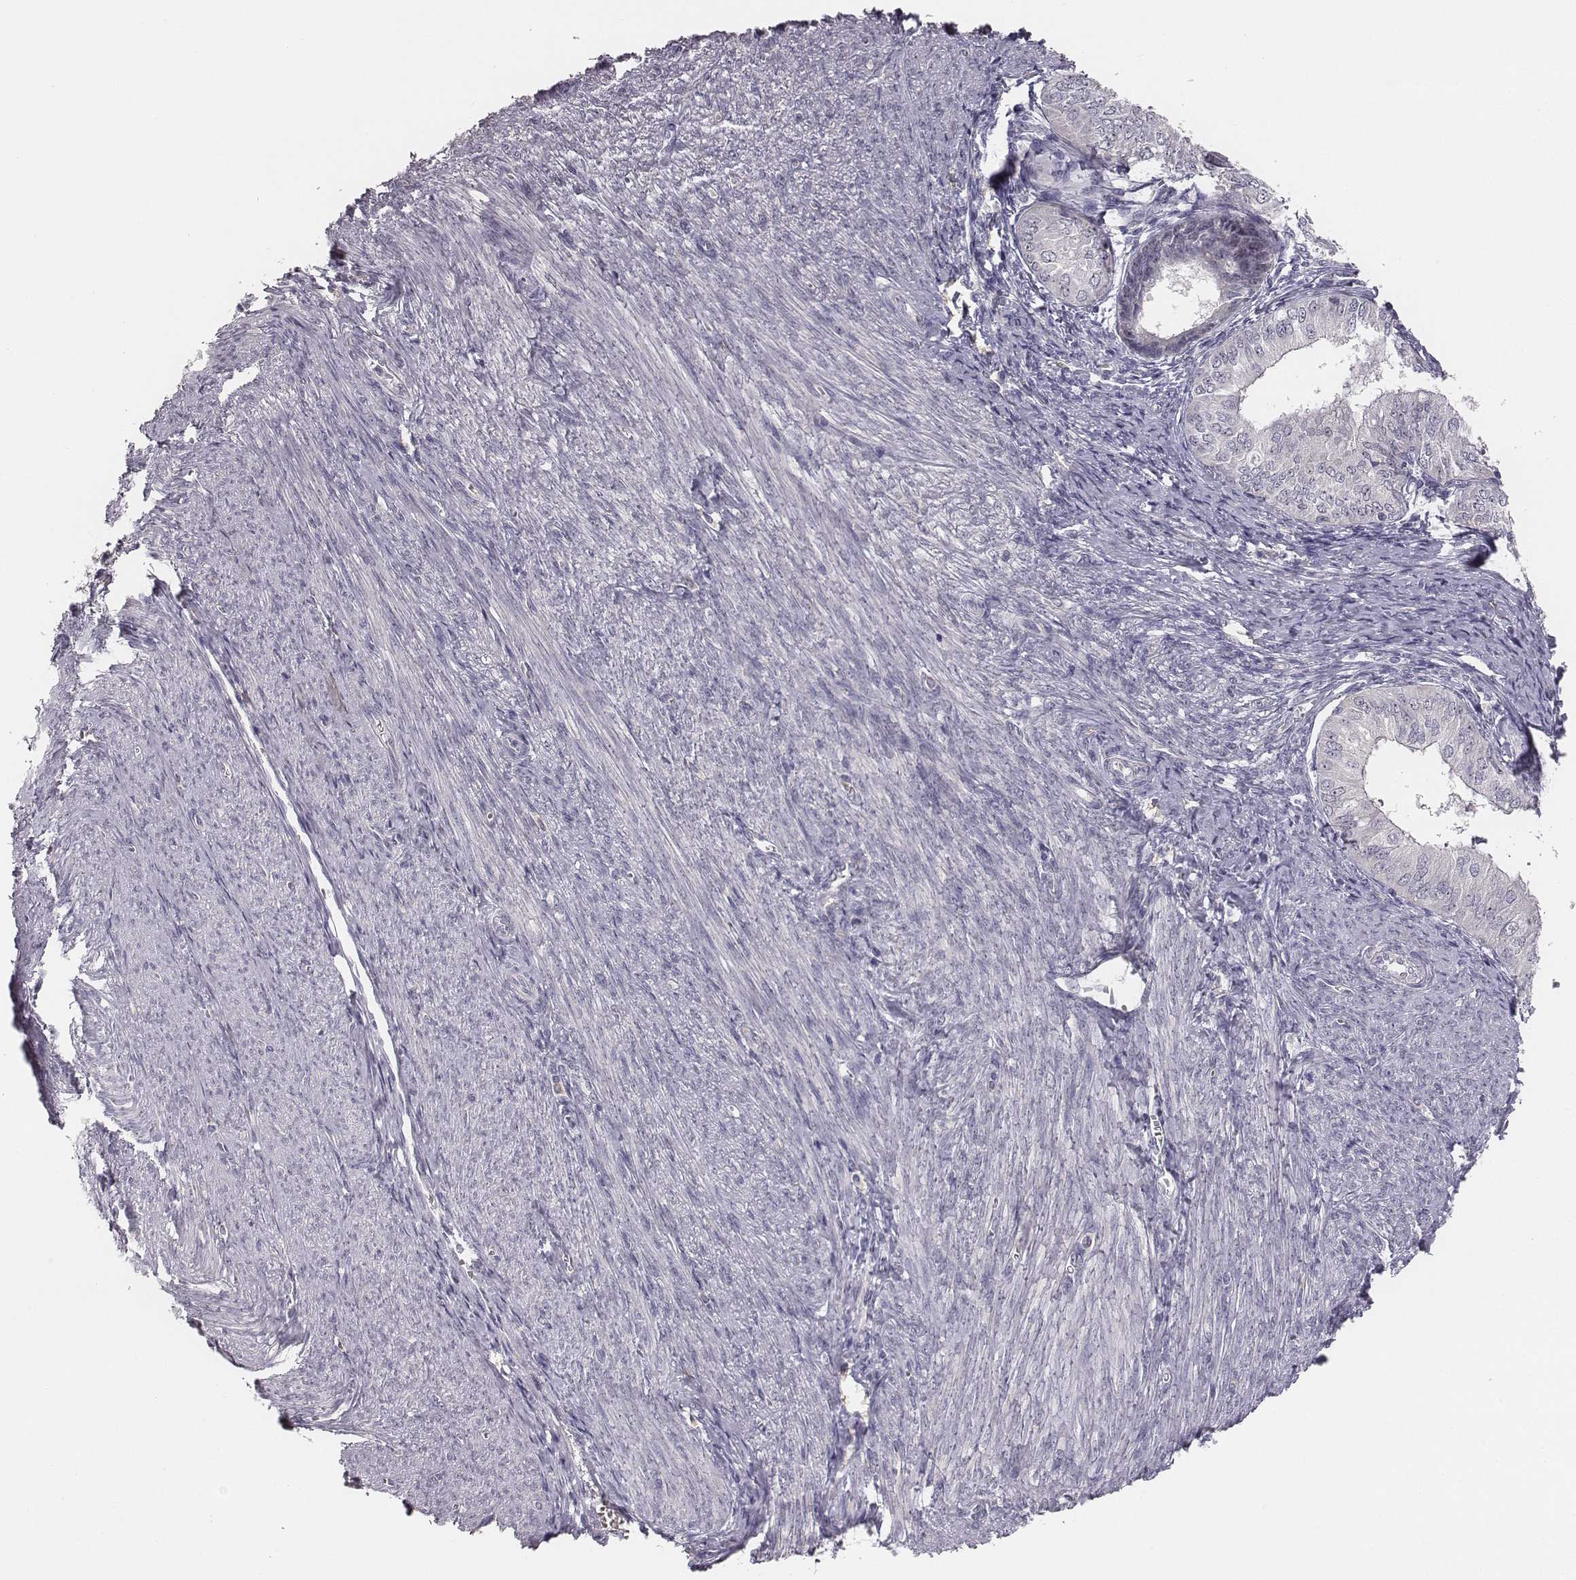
{"staining": {"intensity": "negative", "quantity": "none", "location": "none"}, "tissue": "endometrial cancer", "cell_type": "Tumor cells", "image_type": "cancer", "snomed": [{"axis": "morphology", "description": "Adenocarcinoma, NOS"}, {"axis": "topography", "description": "Endometrium"}], "caption": "Immunohistochemistry image of adenocarcinoma (endometrial) stained for a protein (brown), which shows no positivity in tumor cells.", "gene": "NIFK", "patient": {"sex": "female", "age": 58}}